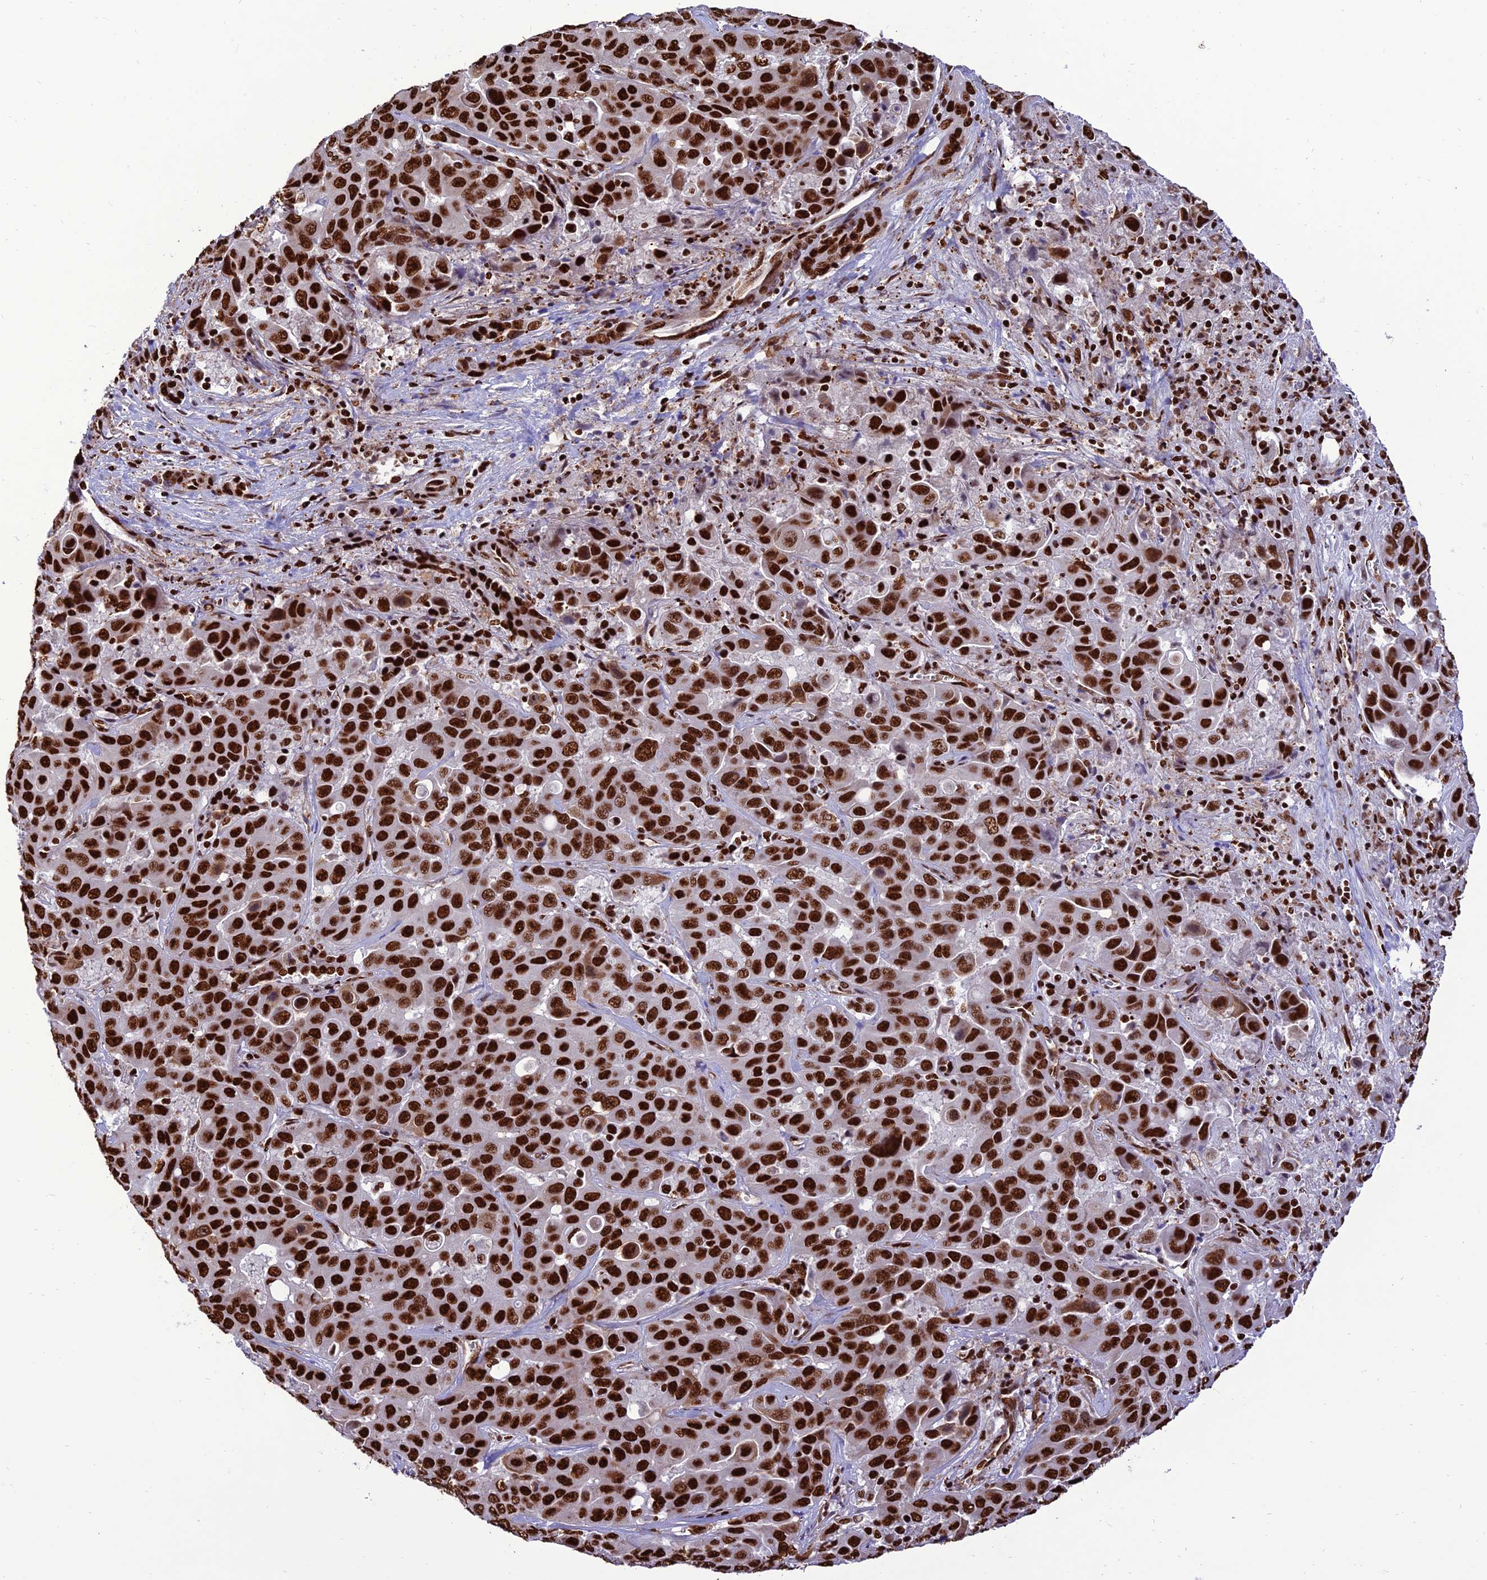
{"staining": {"intensity": "strong", "quantity": ">75%", "location": "nuclear"}, "tissue": "liver cancer", "cell_type": "Tumor cells", "image_type": "cancer", "snomed": [{"axis": "morphology", "description": "Cholangiocarcinoma"}, {"axis": "topography", "description": "Liver"}], "caption": "Protein analysis of liver cancer (cholangiocarcinoma) tissue displays strong nuclear expression in approximately >75% of tumor cells.", "gene": "INO80E", "patient": {"sex": "female", "age": 52}}